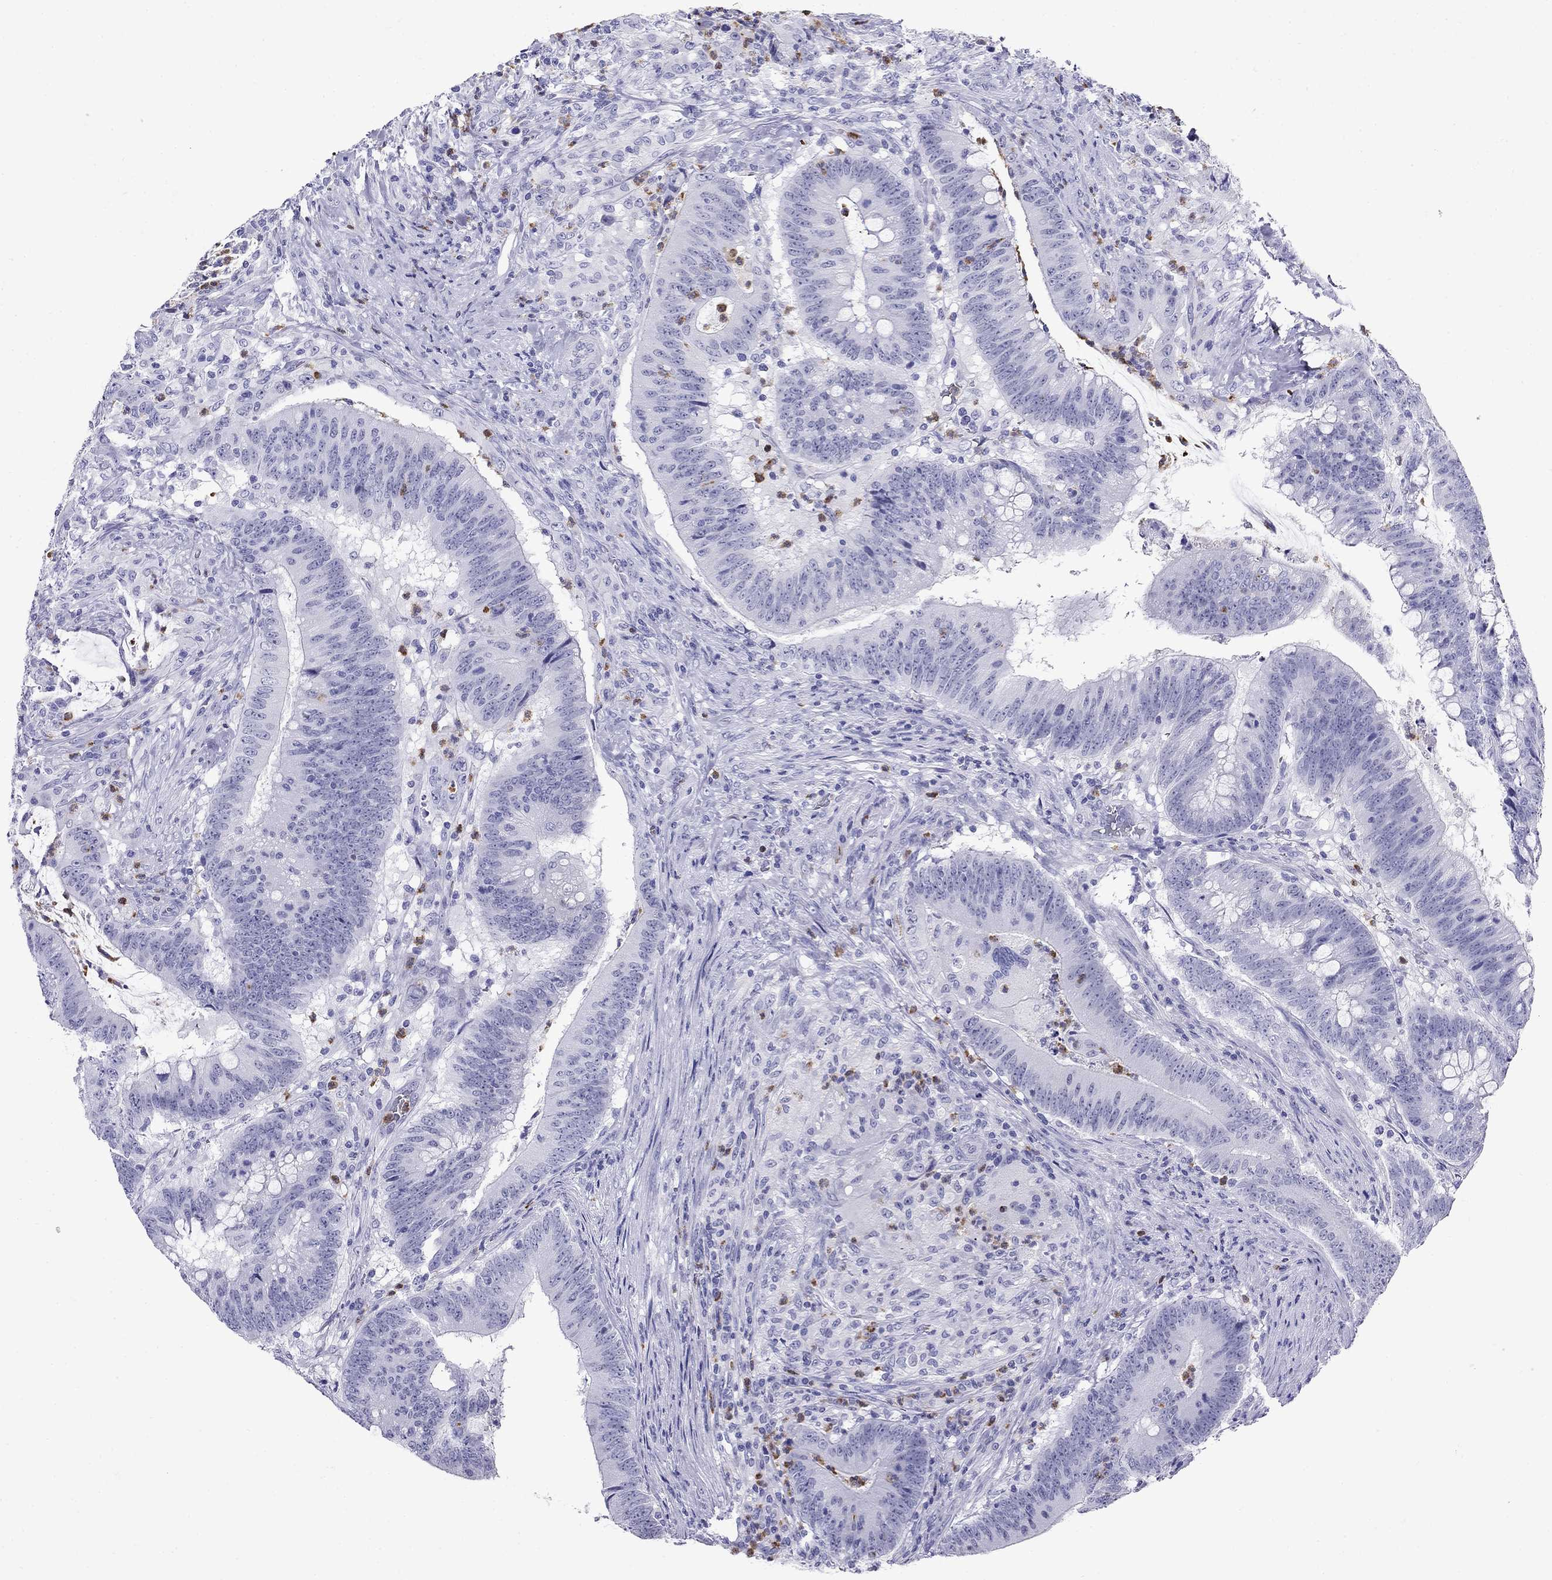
{"staining": {"intensity": "negative", "quantity": "none", "location": "none"}, "tissue": "colorectal cancer", "cell_type": "Tumor cells", "image_type": "cancer", "snomed": [{"axis": "morphology", "description": "Adenocarcinoma, NOS"}, {"axis": "topography", "description": "Colon"}], "caption": "High magnification brightfield microscopy of colorectal adenocarcinoma stained with DAB (brown) and counterstained with hematoxylin (blue): tumor cells show no significant positivity.", "gene": "PPP1R36", "patient": {"sex": "female", "age": 87}}